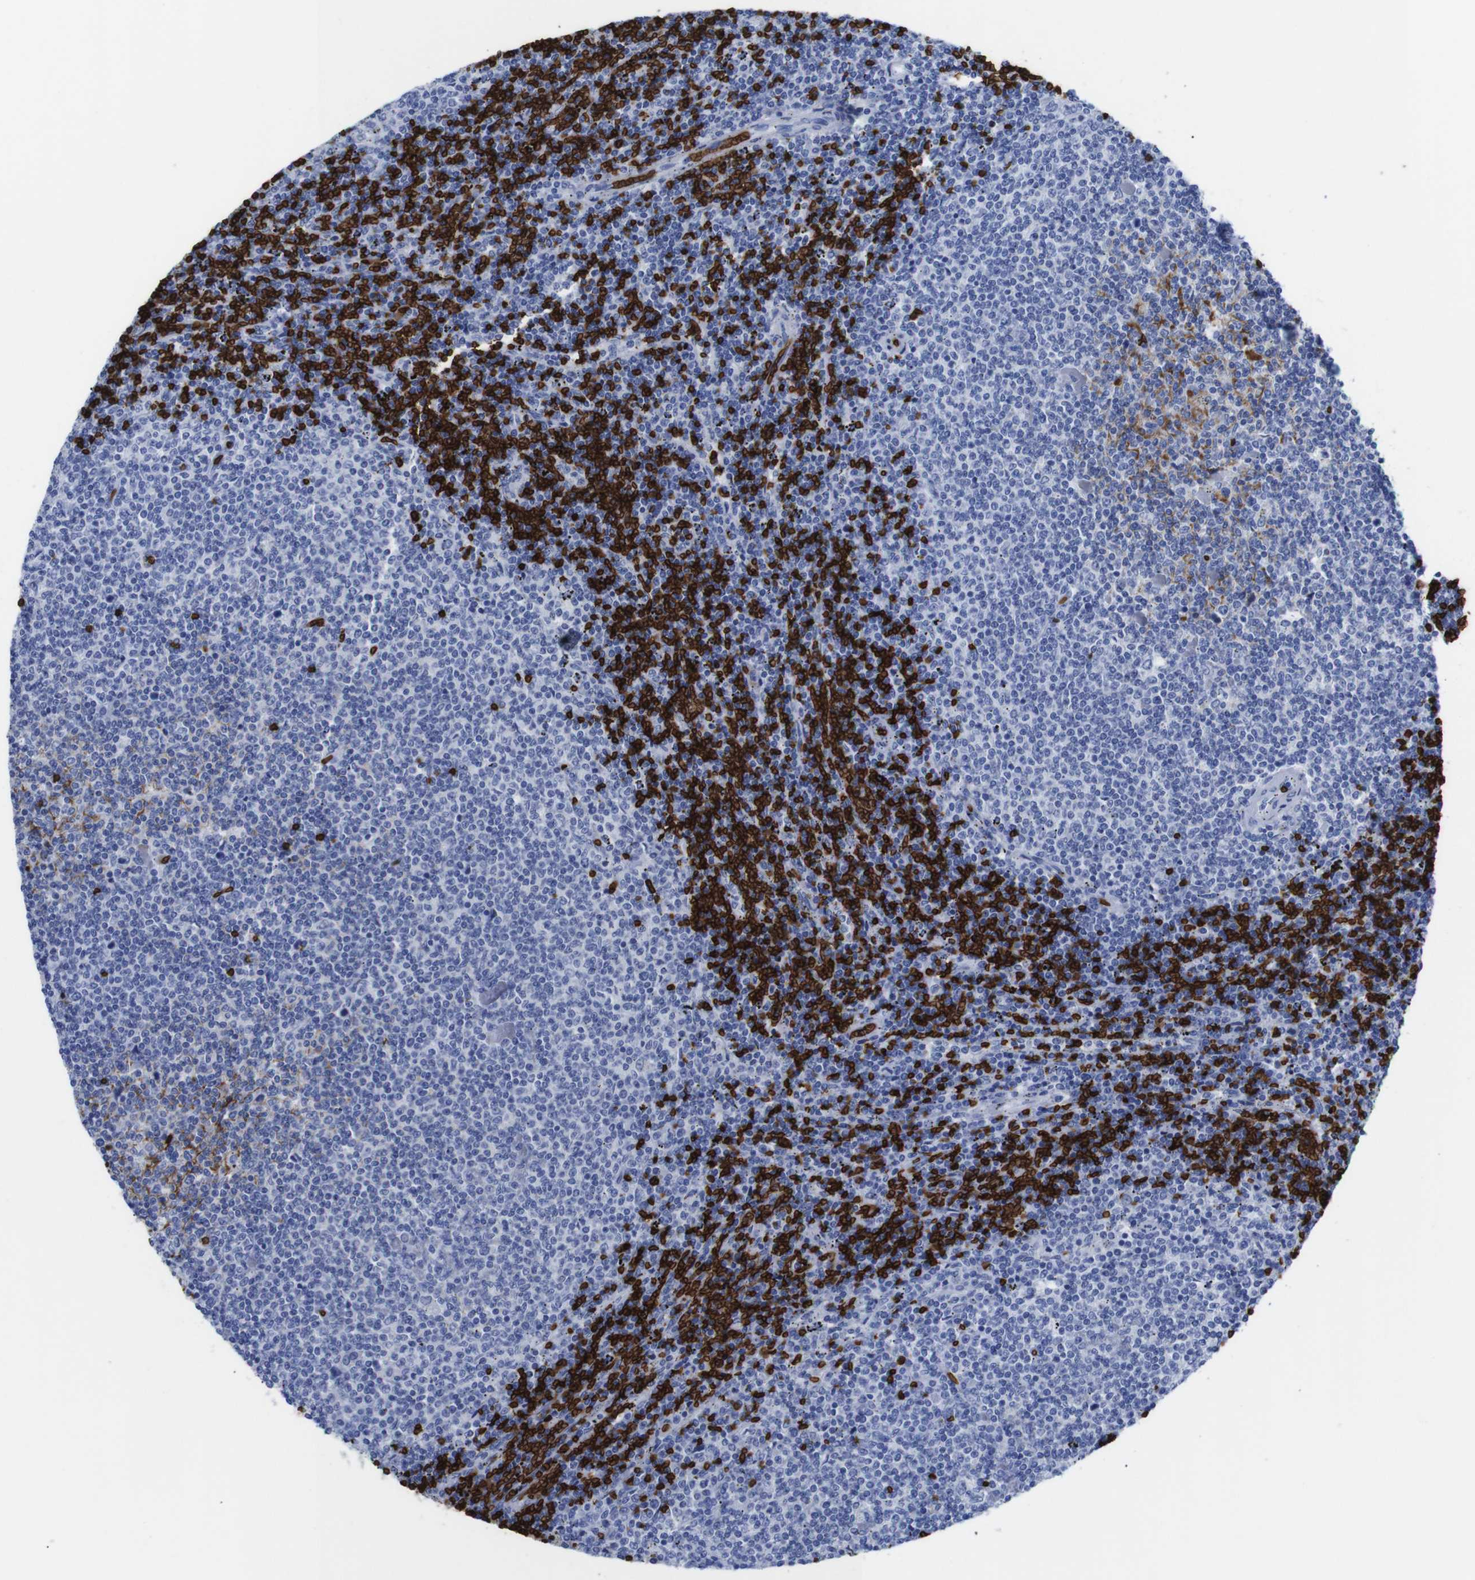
{"staining": {"intensity": "negative", "quantity": "none", "location": "none"}, "tissue": "lymphoma", "cell_type": "Tumor cells", "image_type": "cancer", "snomed": [{"axis": "morphology", "description": "Malignant lymphoma, non-Hodgkin's type, Low grade"}, {"axis": "topography", "description": "Spleen"}], "caption": "Immunohistochemical staining of low-grade malignant lymphoma, non-Hodgkin's type exhibits no significant positivity in tumor cells. Nuclei are stained in blue.", "gene": "S1PR2", "patient": {"sex": "female", "age": 50}}